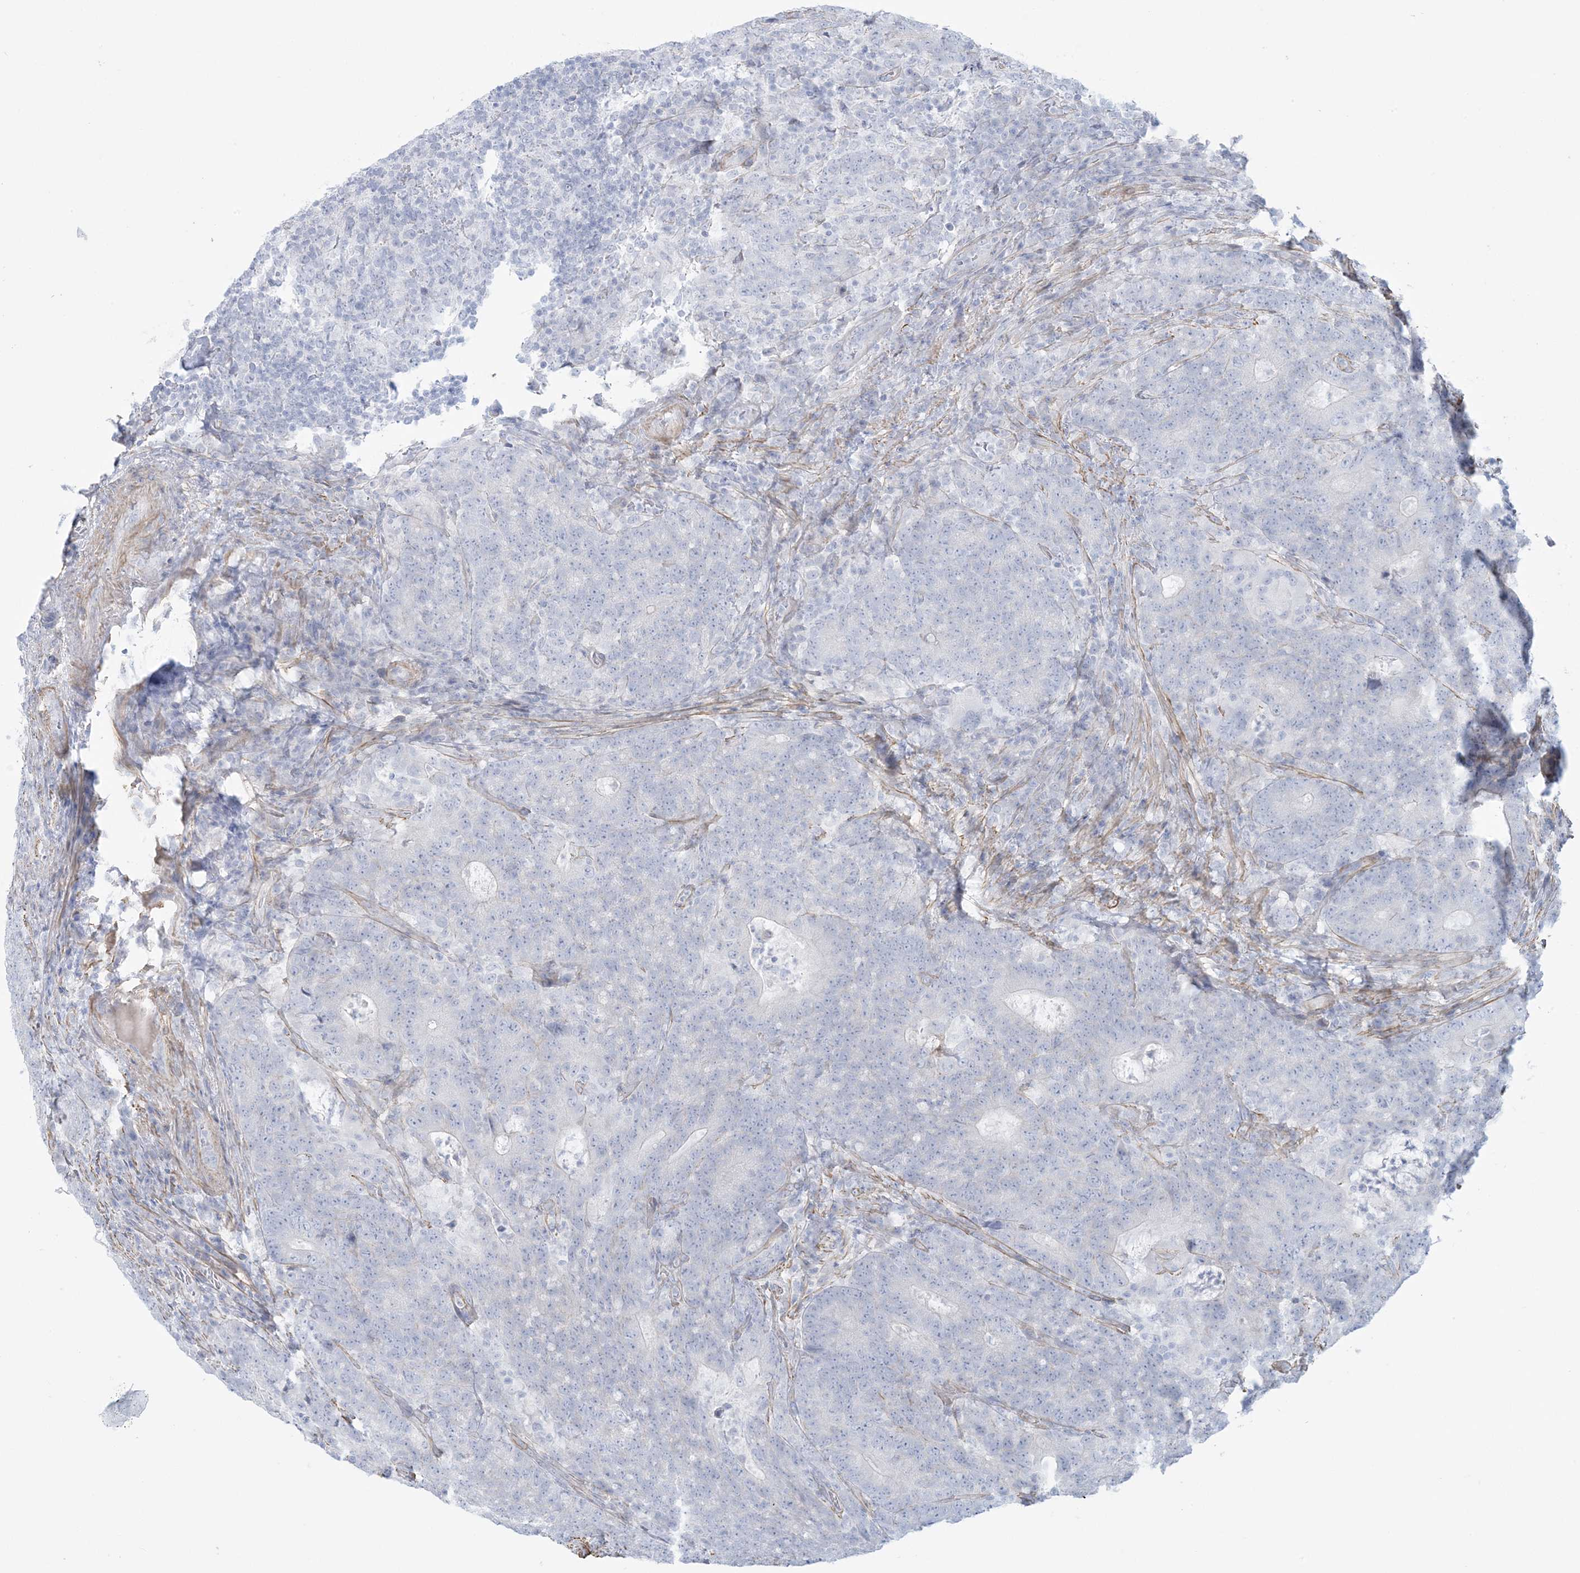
{"staining": {"intensity": "negative", "quantity": "none", "location": "none"}, "tissue": "colorectal cancer", "cell_type": "Tumor cells", "image_type": "cancer", "snomed": [{"axis": "morphology", "description": "Normal tissue, NOS"}, {"axis": "morphology", "description": "Adenocarcinoma, NOS"}, {"axis": "topography", "description": "Colon"}], "caption": "This is an IHC image of colorectal adenocarcinoma. There is no staining in tumor cells.", "gene": "AGXT", "patient": {"sex": "female", "age": 75}}